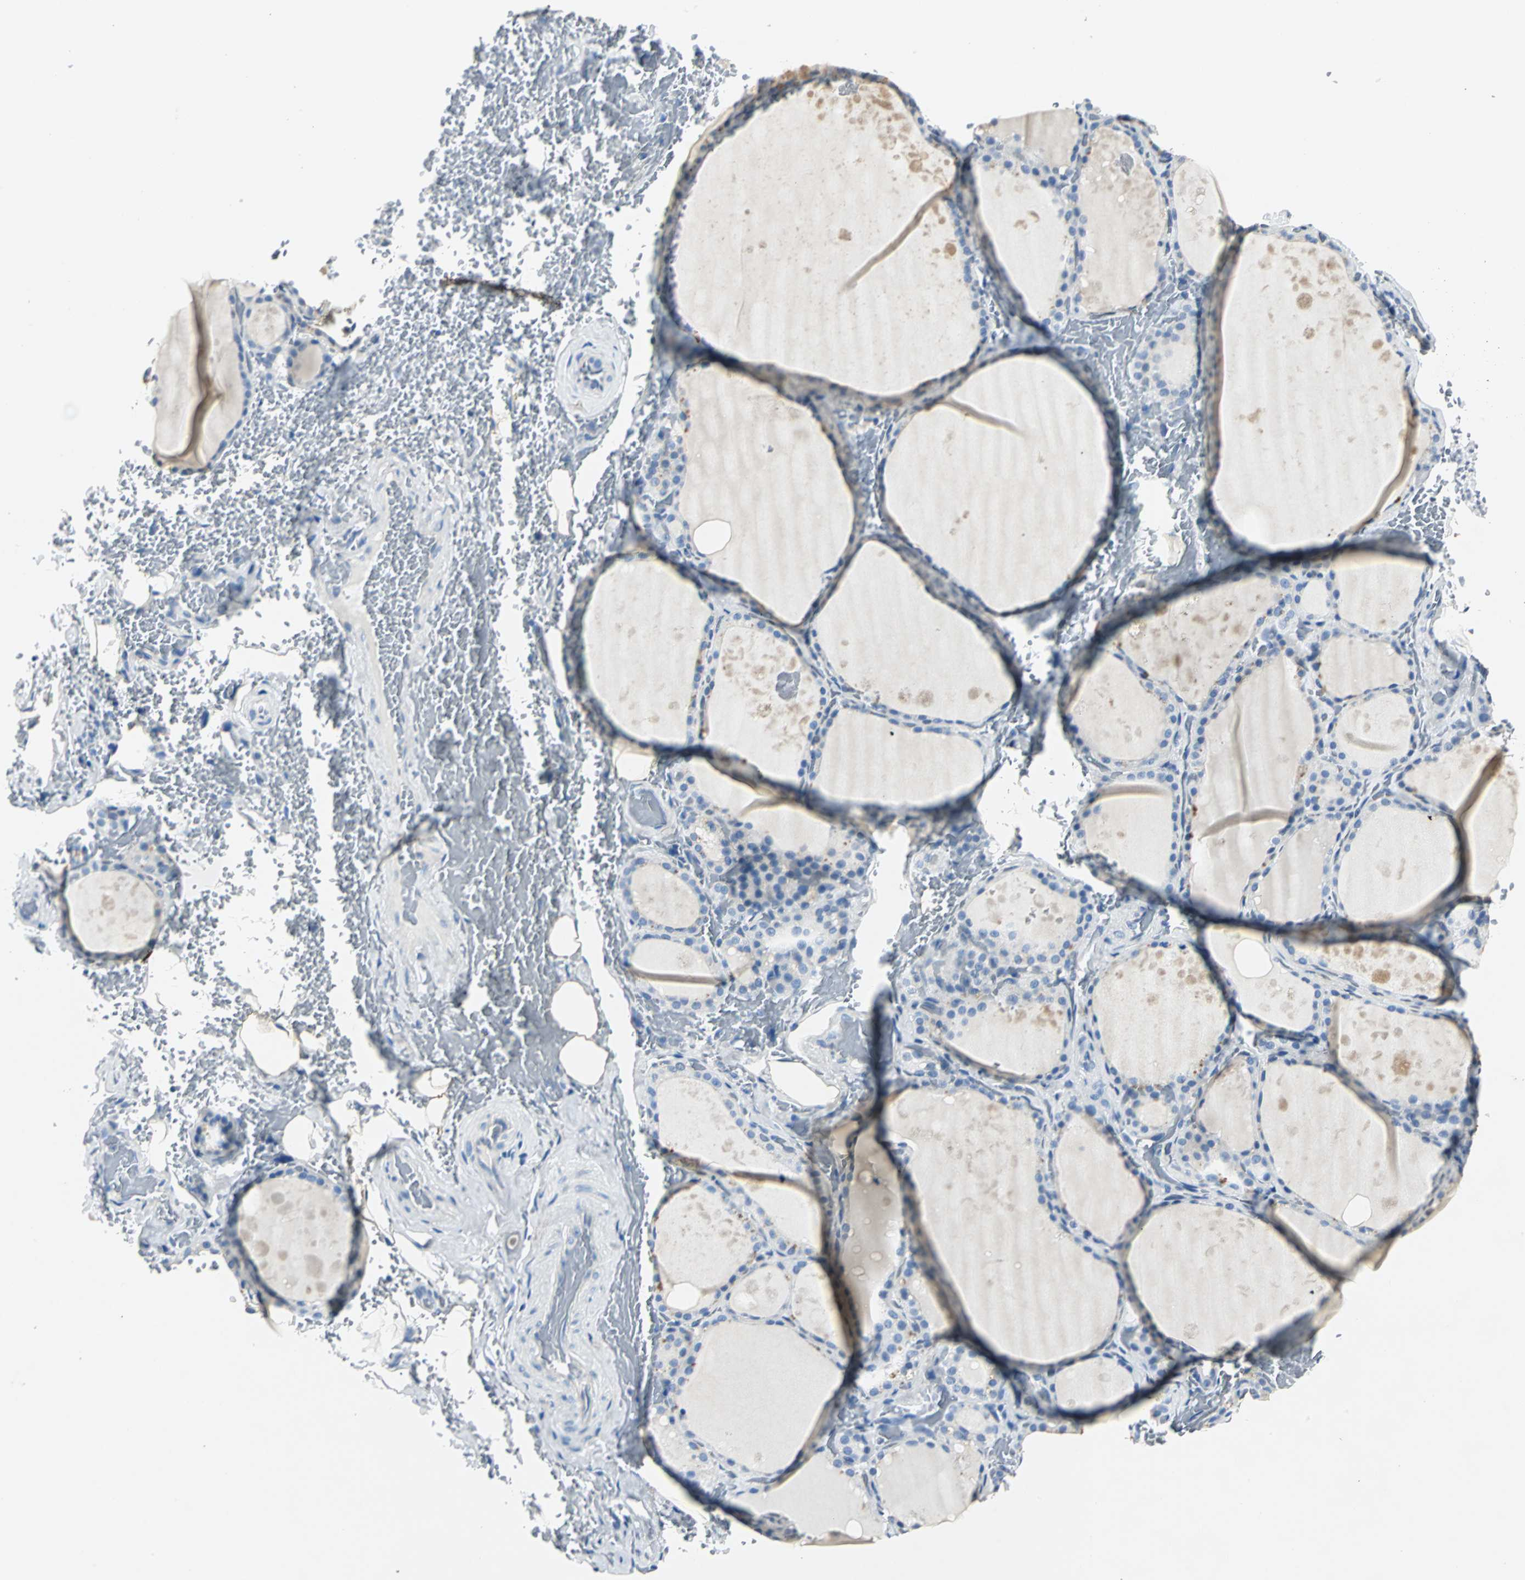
{"staining": {"intensity": "weak", "quantity": "<25%", "location": "cytoplasmic/membranous"}, "tissue": "thyroid gland", "cell_type": "Glandular cells", "image_type": "normal", "snomed": [{"axis": "morphology", "description": "Normal tissue, NOS"}, {"axis": "topography", "description": "Thyroid gland"}], "caption": "IHC of benign thyroid gland demonstrates no positivity in glandular cells.", "gene": "RIPOR1", "patient": {"sex": "male", "age": 61}}